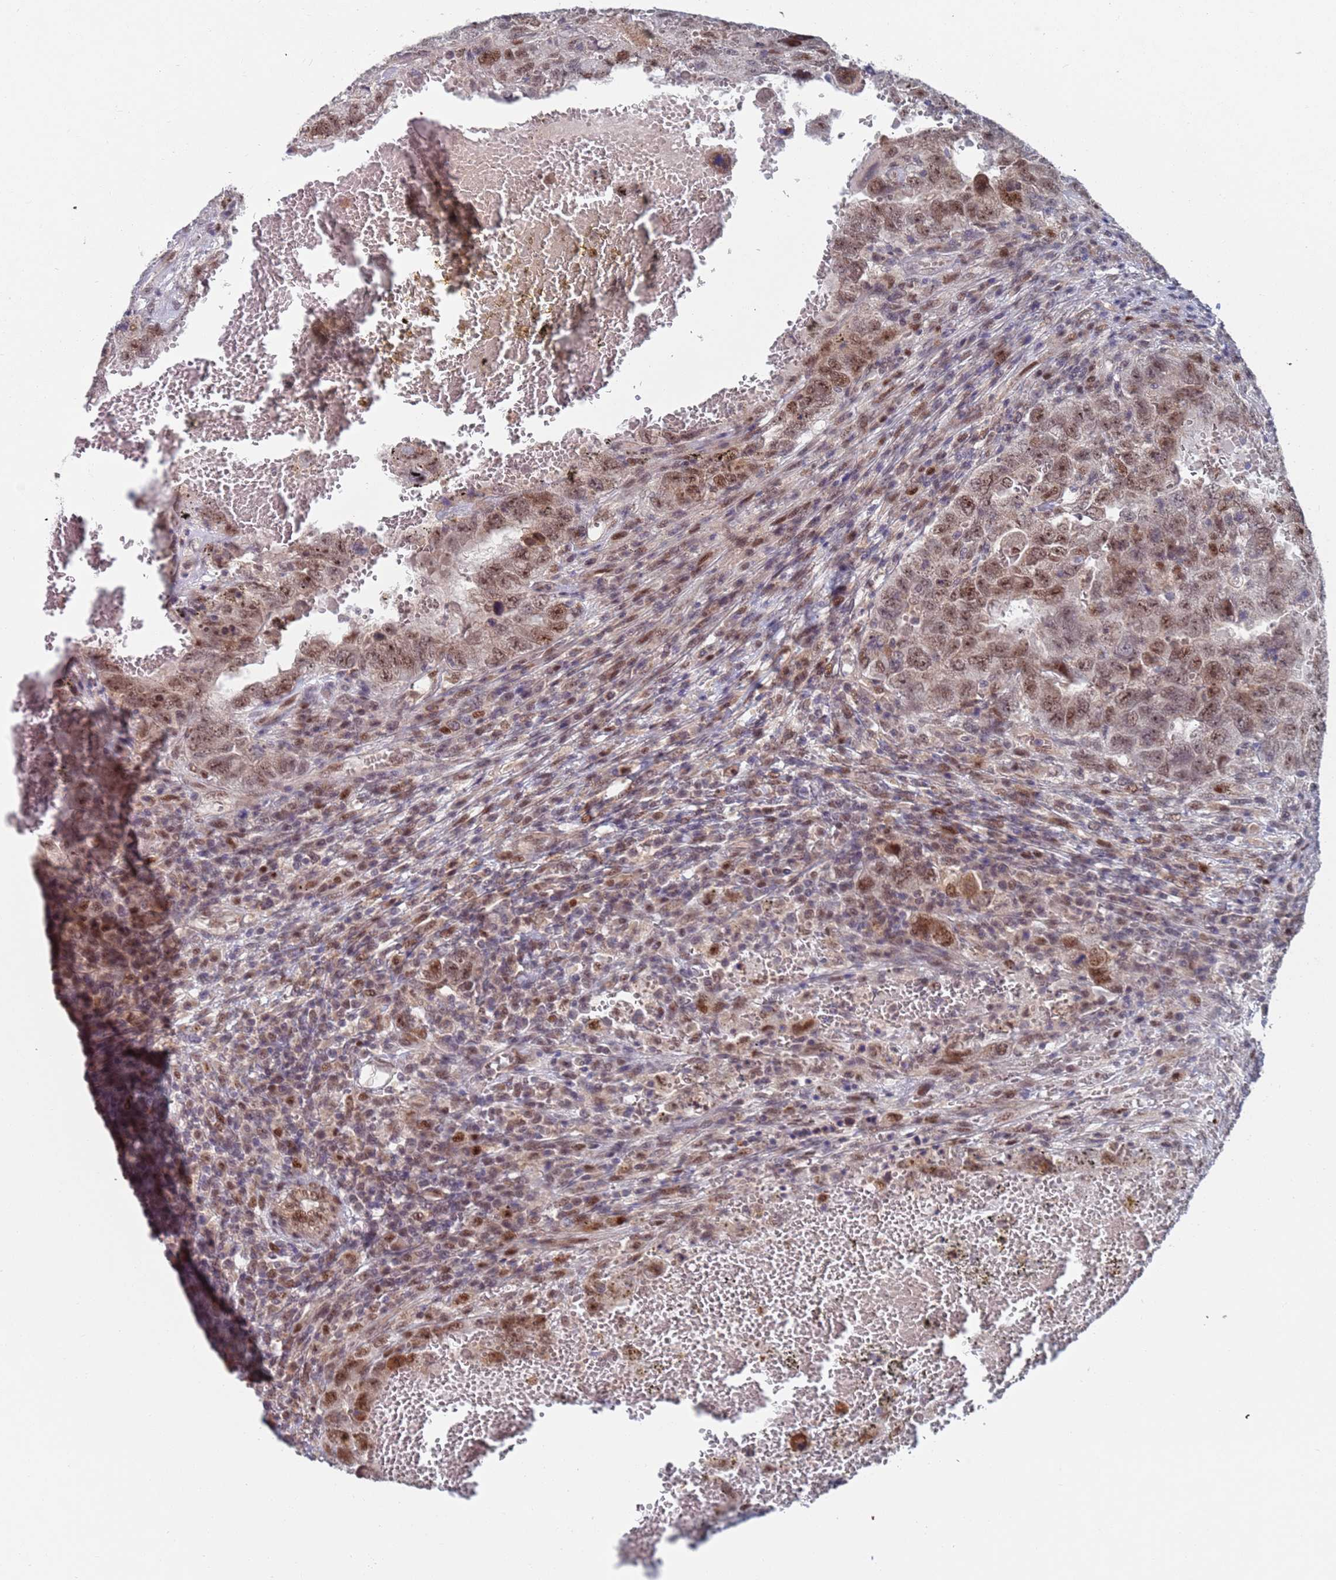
{"staining": {"intensity": "moderate", "quantity": ">75%", "location": "nuclear"}, "tissue": "testis cancer", "cell_type": "Tumor cells", "image_type": "cancer", "snomed": [{"axis": "morphology", "description": "Carcinoma, Embryonal, NOS"}, {"axis": "topography", "description": "Testis"}], "caption": "Tumor cells demonstrate moderate nuclear staining in approximately >75% of cells in testis cancer.", "gene": "RPP25", "patient": {"sex": "male", "age": 26}}